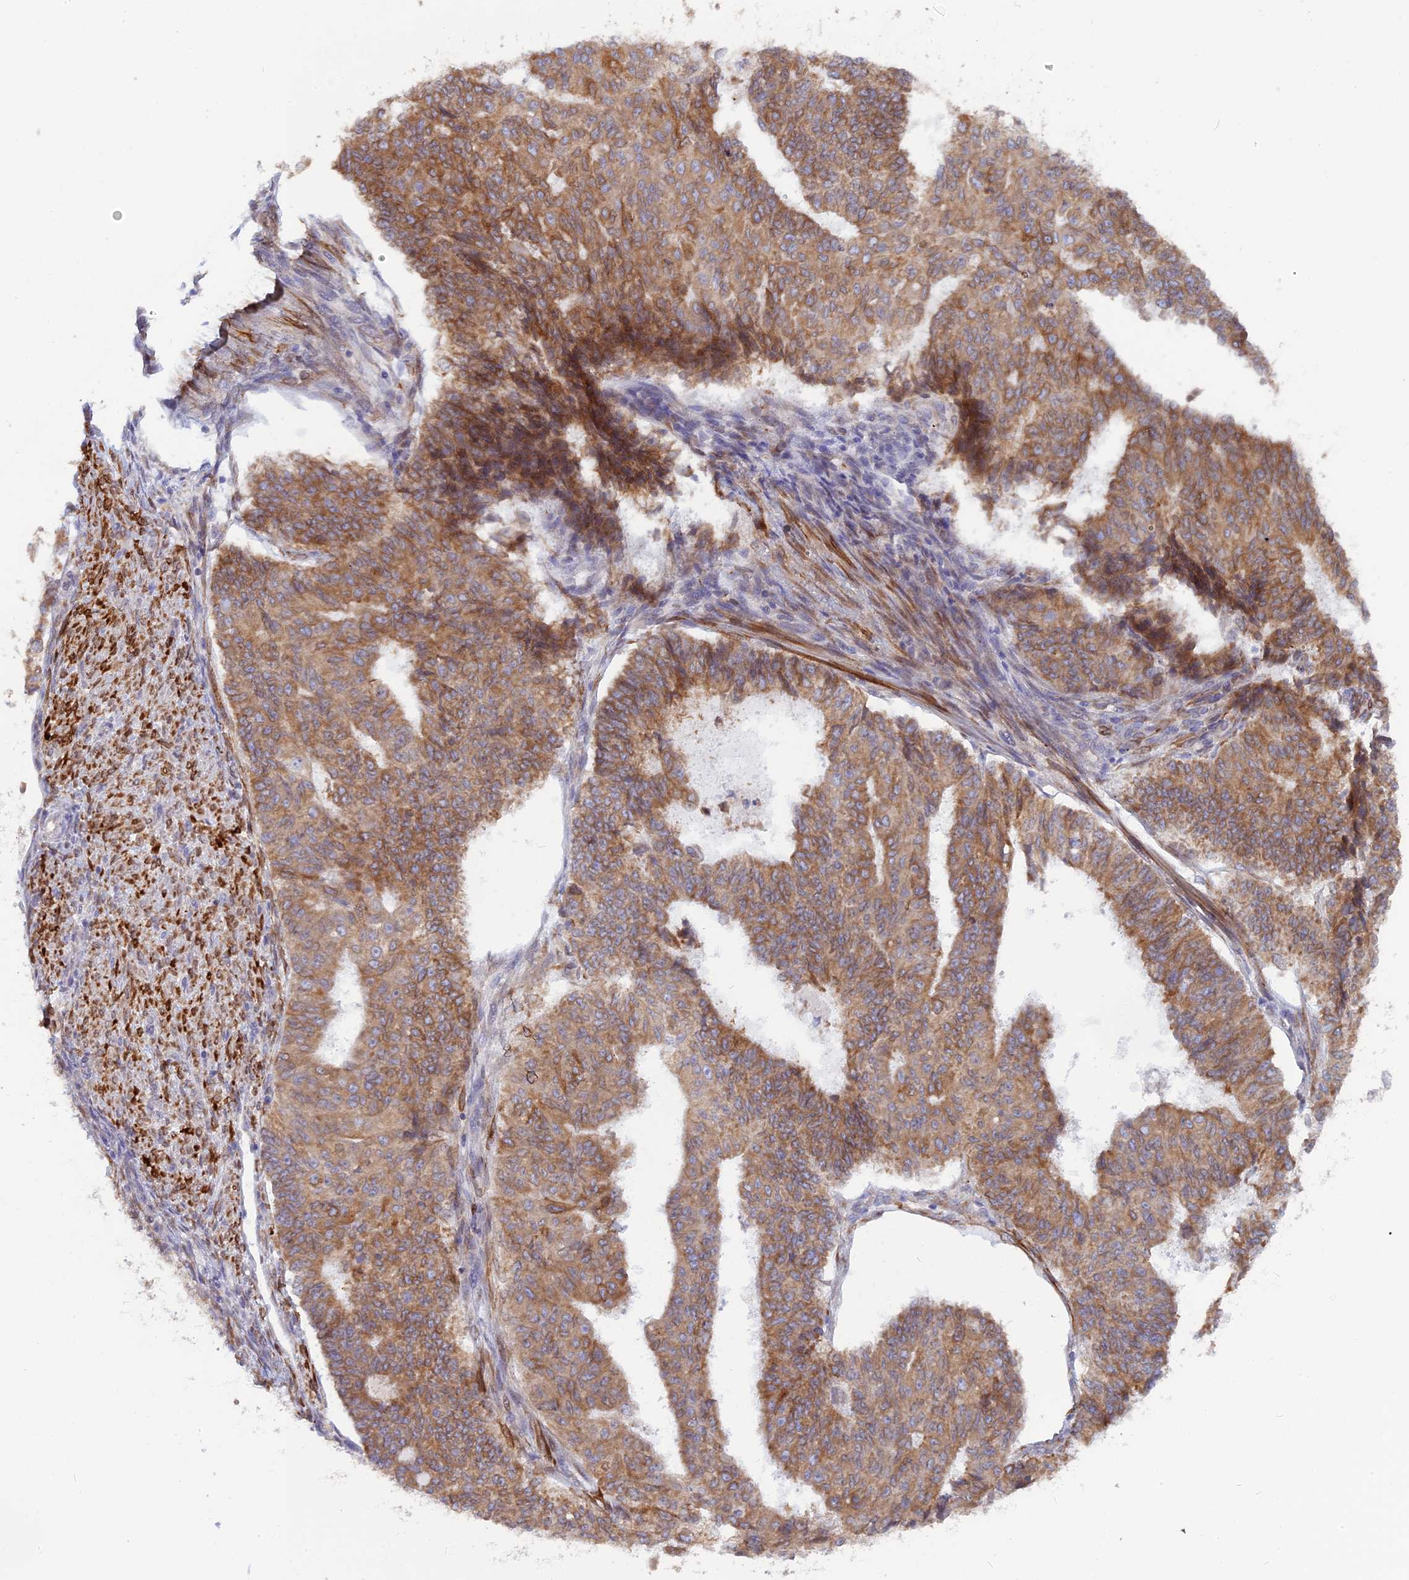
{"staining": {"intensity": "moderate", "quantity": ">75%", "location": "cytoplasmic/membranous"}, "tissue": "endometrial cancer", "cell_type": "Tumor cells", "image_type": "cancer", "snomed": [{"axis": "morphology", "description": "Adenocarcinoma, NOS"}, {"axis": "topography", "description": "Endometrium"}], "caption": "An image showing moderate cytoplasmic/membranous staining in about >75% of tumor cells in endometrial adenocarcinoma, as visualized by brown immunohistochemical staining.", "gene": "TLCD1", "patient": {"sex": "female", "age": 32}}